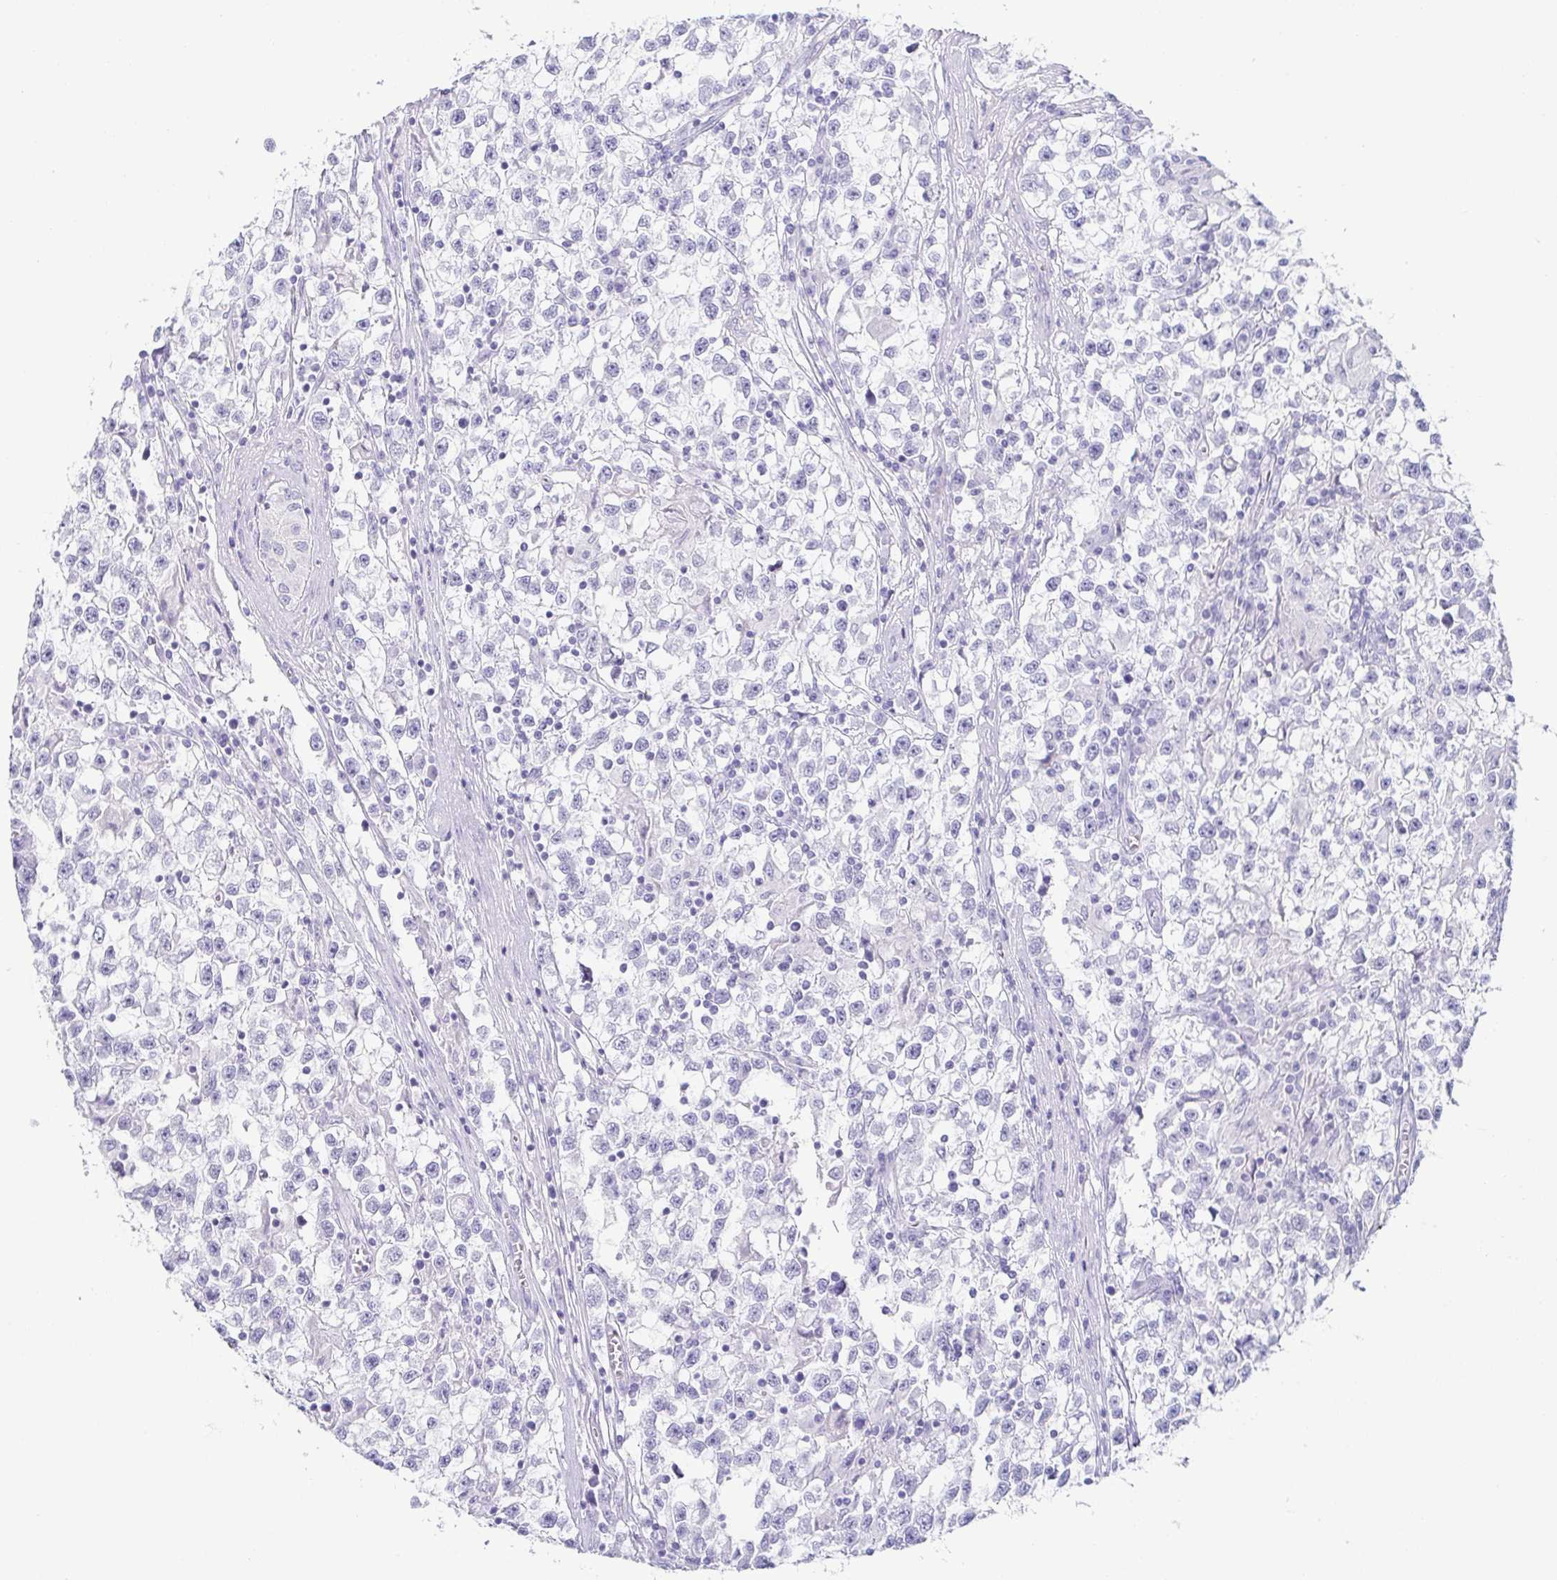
{"staining": {"intensity": "negative", "quantity": "none", "location": "none"}, "tissue": "testis cancer", "cell_type": "Tumor cells", "image_type": "cancer", "snomed": [{"axis": "morphology", "description": "Seminoma, NOS"}, {"axis": "topography", "description": "Testis"}], "caption": "Immunohistochemical staining of testis cancer exhibits no significant staining in tumor cells.", "gene": "ZG16B", "patient": {"sex": "male", "age": 31}}